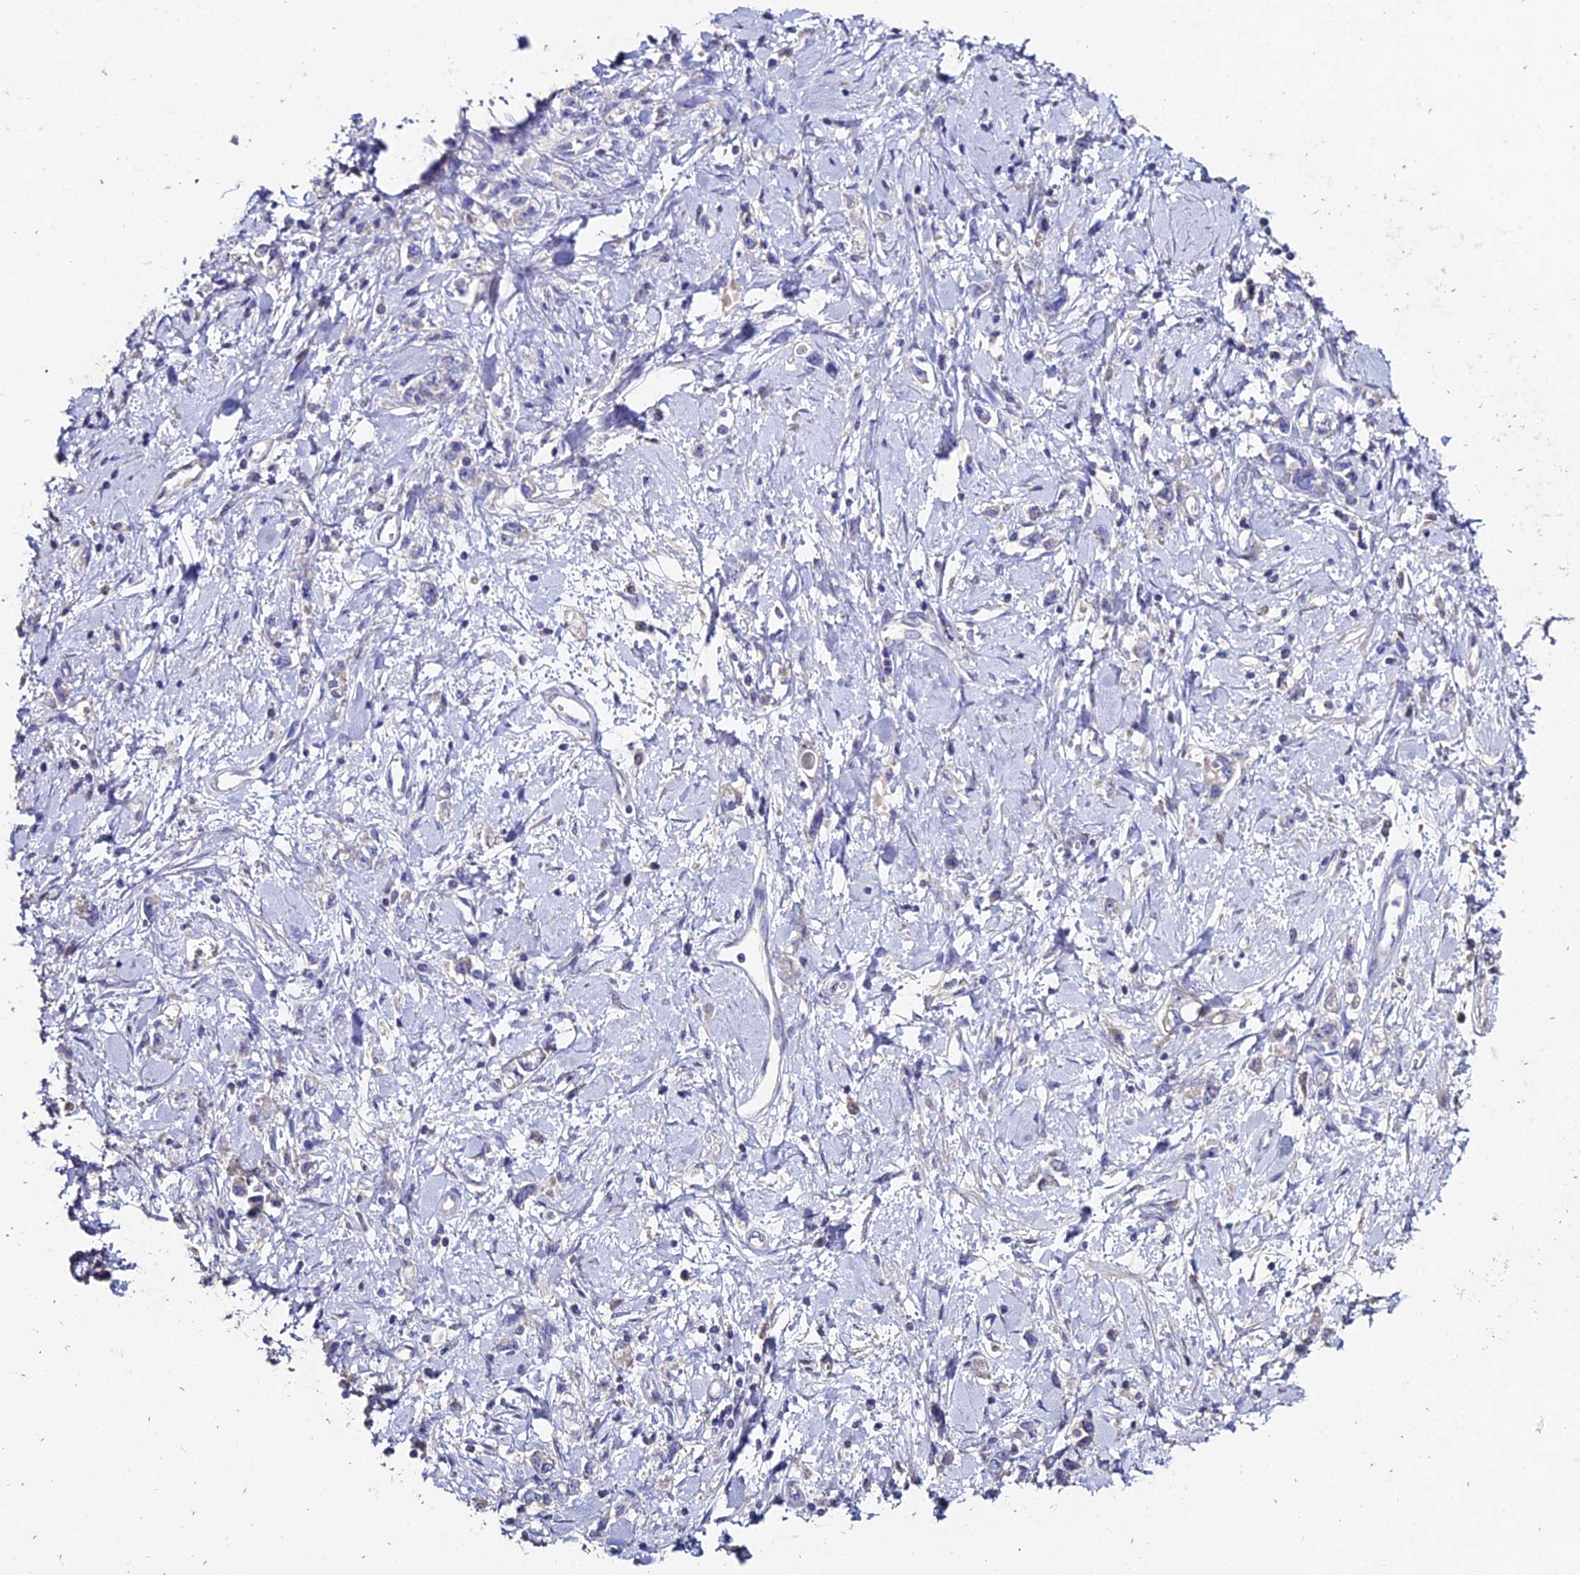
{"staining": {"intensity": "negative", "quantity": "none", "location": "none"}, "tissue": "stomach cancer", "cell_type": "Tumor cells", "image_type": "cancer", "snomed": [{"axis": "morphology", "description": "Adenocarcinoma, NOS"}, {"axis": "topography", "description": "Stomach"}], "caption": "The micrograph displays no significant staining in tumor cells of stomach cancer.", "gene": "ESRRG", "patient": {"sex": "female", "age": 76}}